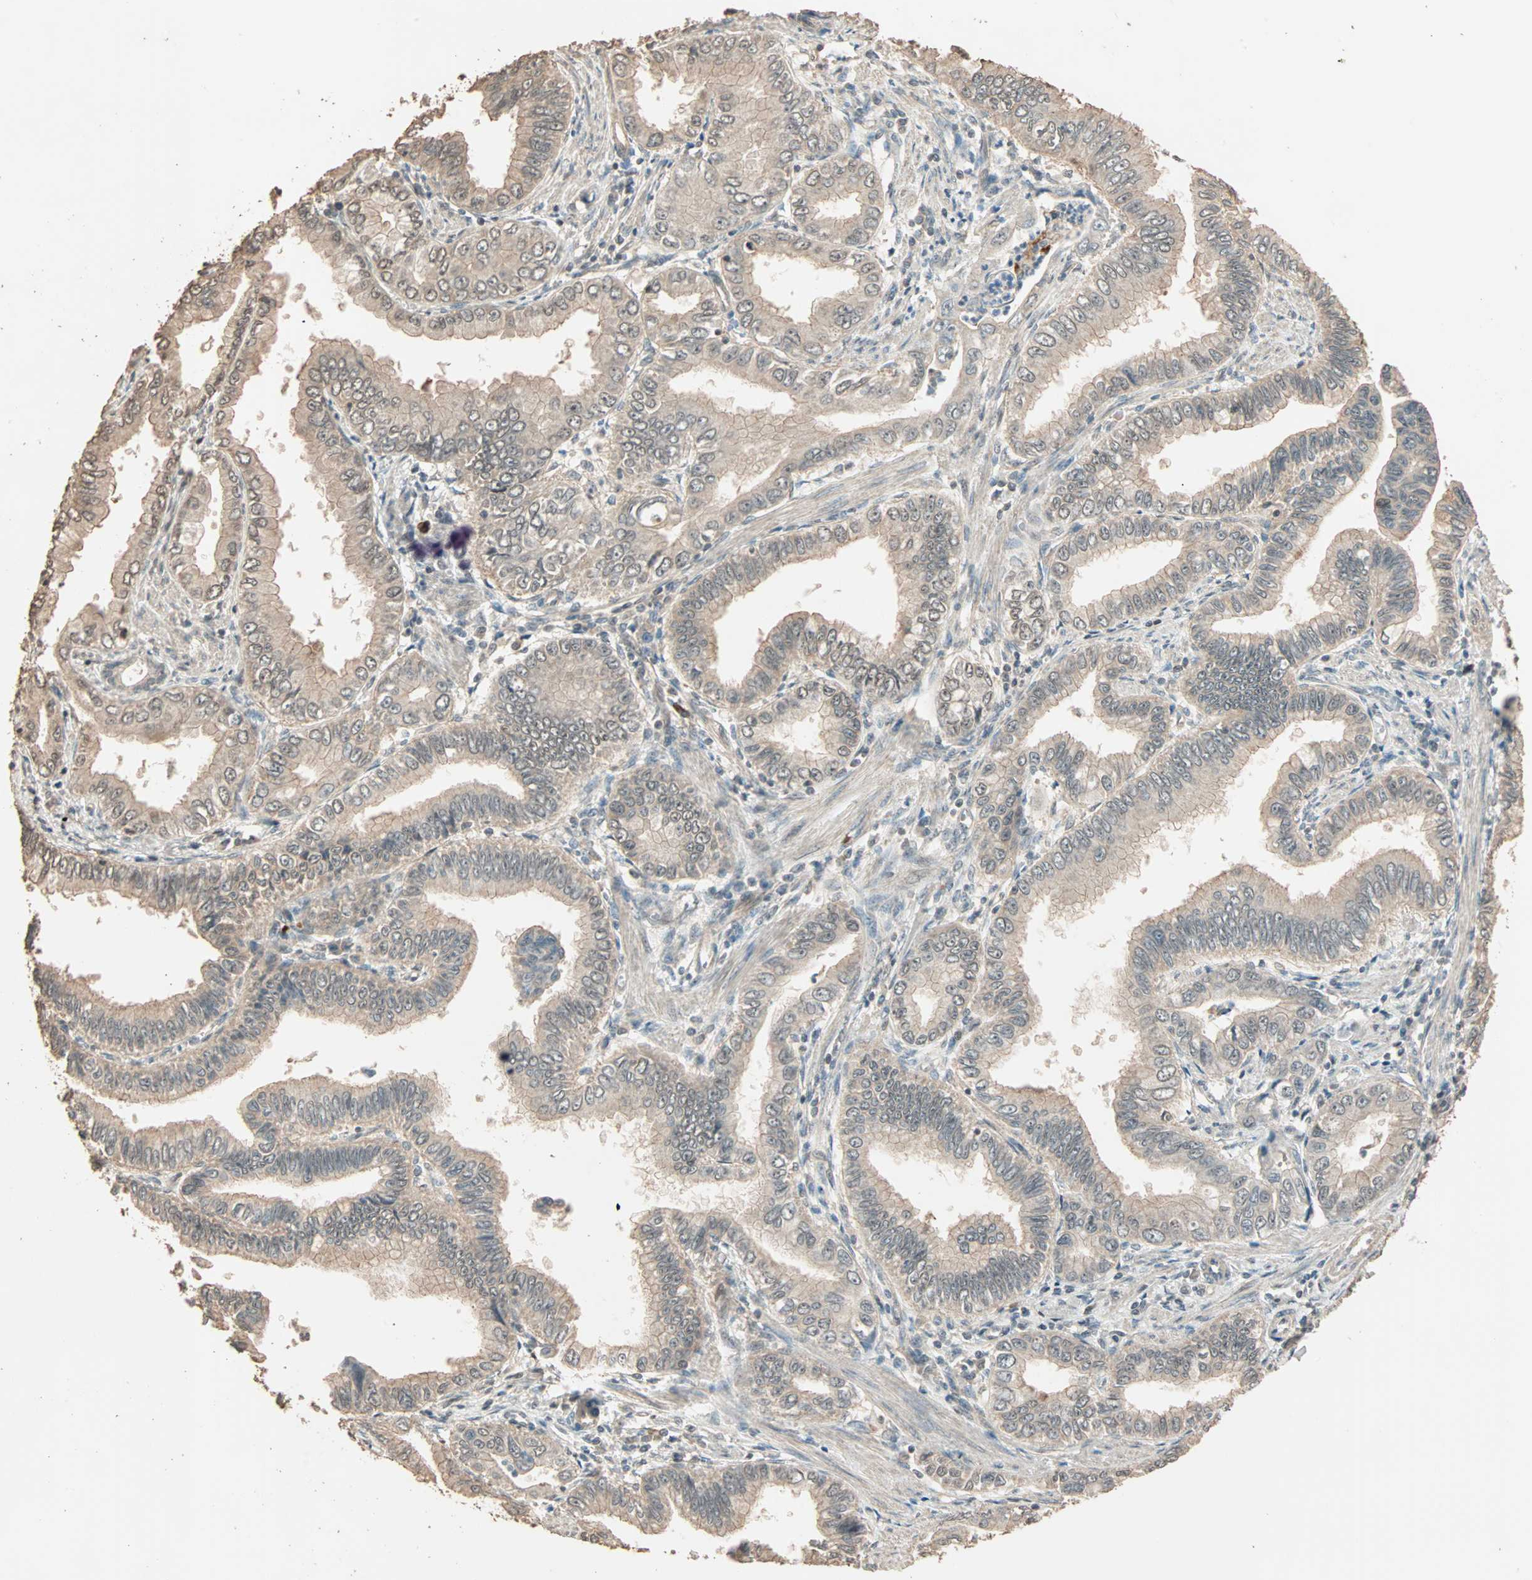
{"staining": {"intensity": "moderate", "quantity": ">75%", "location": "cytoplasmic/membranous,nuclear"}, "tissue": "pancreatic cancer", "cell_type": "Tumor cells", "image_type": "cancer", "snomed": [{"axis": "morphology", "description": "Normal tissue, NOS"}, {"axis": "topography", "description": "Lymph node"}], "caption": "Pancreatic cancer stained with DAB (3,3'-diaminobenzidine) immunohistochemistry demonstrates medium levels of moderate cytoplasmic/membranous and nuclear expression in about >75% of tumor cells. The staining was performed using DAB (3,3'-diaminobenzidine) to visualize the protein expression in brown, while the nuclei were stained in blue with hematoxylin (Magnification: 20x).", "gene": "ZBTB33", "patient": {"sex": "male", "age": 50}}